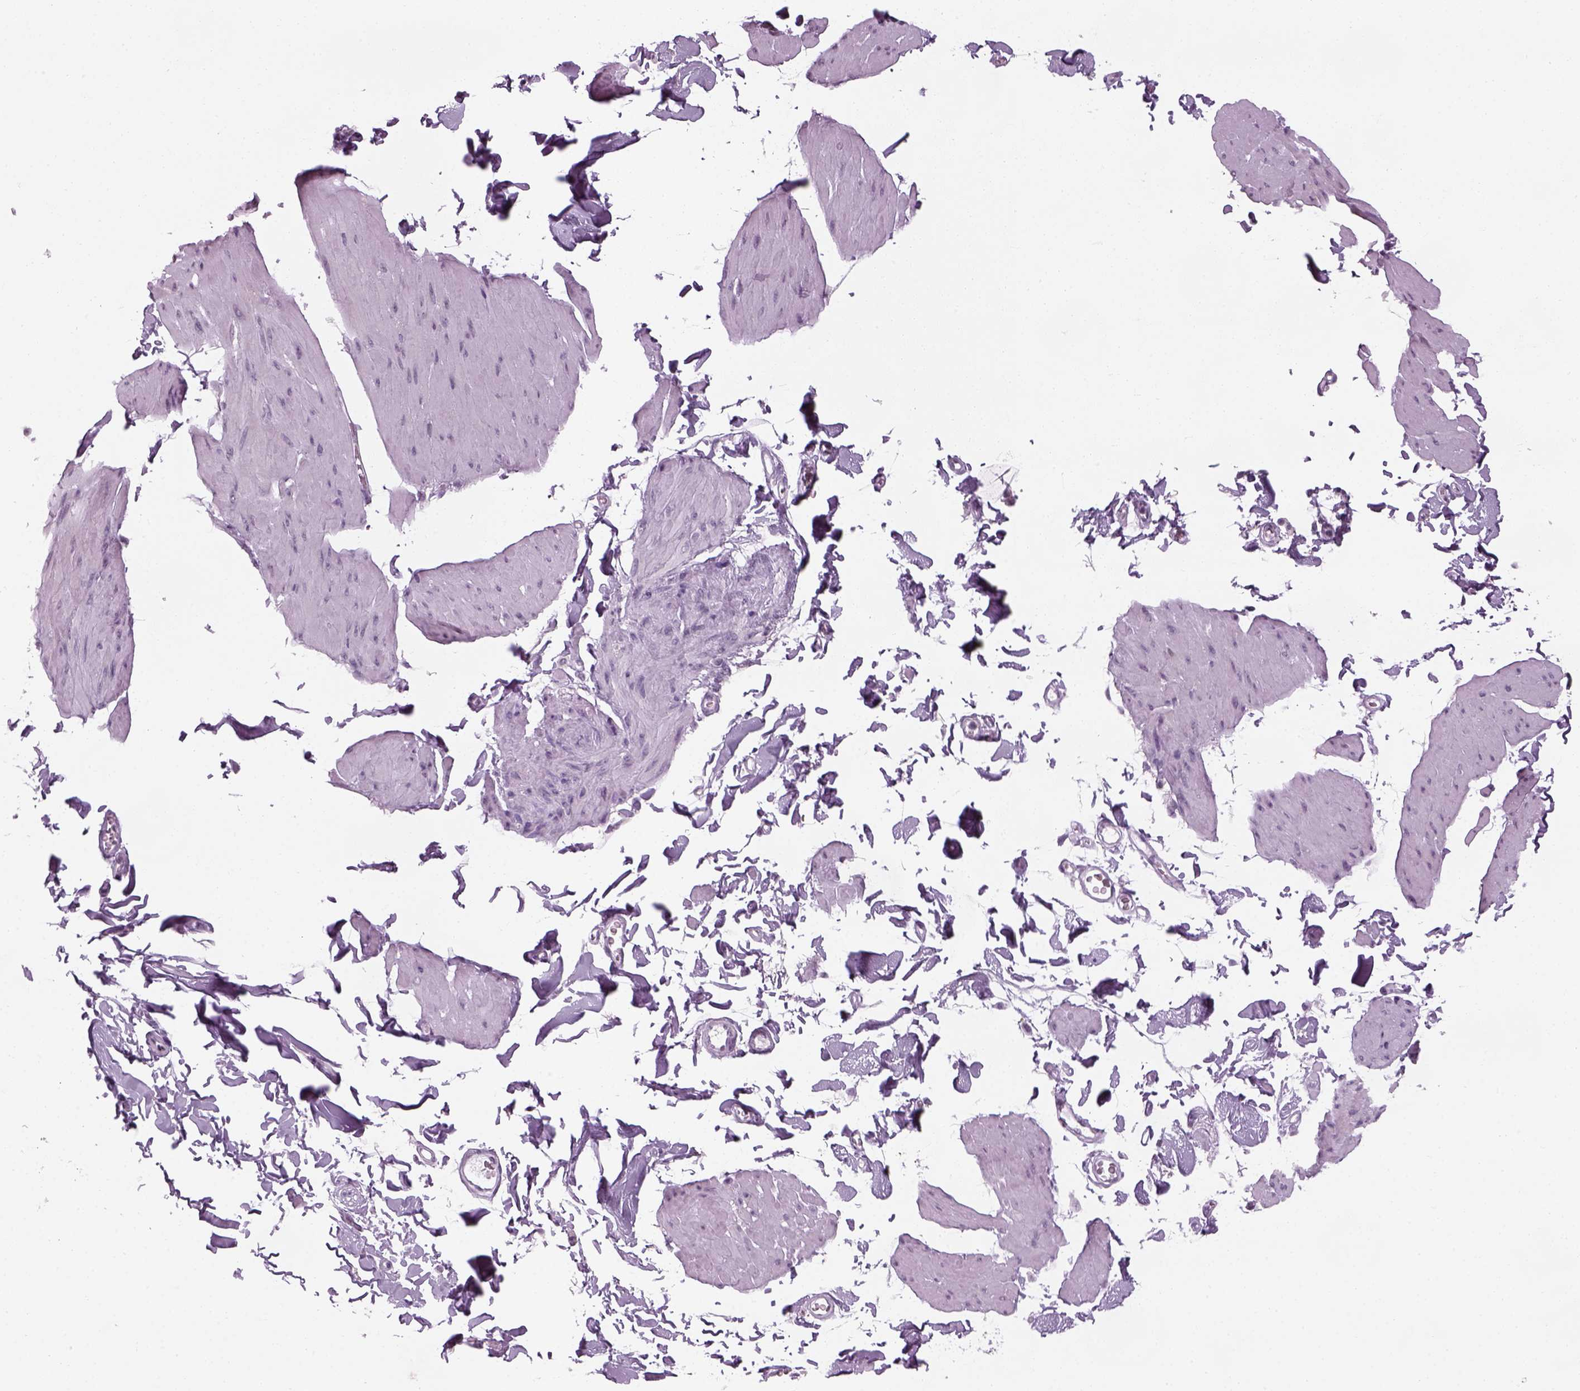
{"staining": {"intensity": "negative", "quantity": "none", "location": "none"}, "tissue": "smooth muscle", "cell_type": "Smooth muscle cells", "image_type": "normal", "snomed": [{"axis": "morphology", "description": "Normal tissue, NOS"}, {"axis": "topography", "description": "Adipose tissue"}, {"axis": "topography", "description": "Smooth muscle"}, {"axis": "topography", "description": "Peripheral nerve tissue"}], "caption": "Smooth muscle cells show no significant expression in normal smooth muscle.", "gene": "KCNG2", "patient": {"sex": "male", "age": 83}}